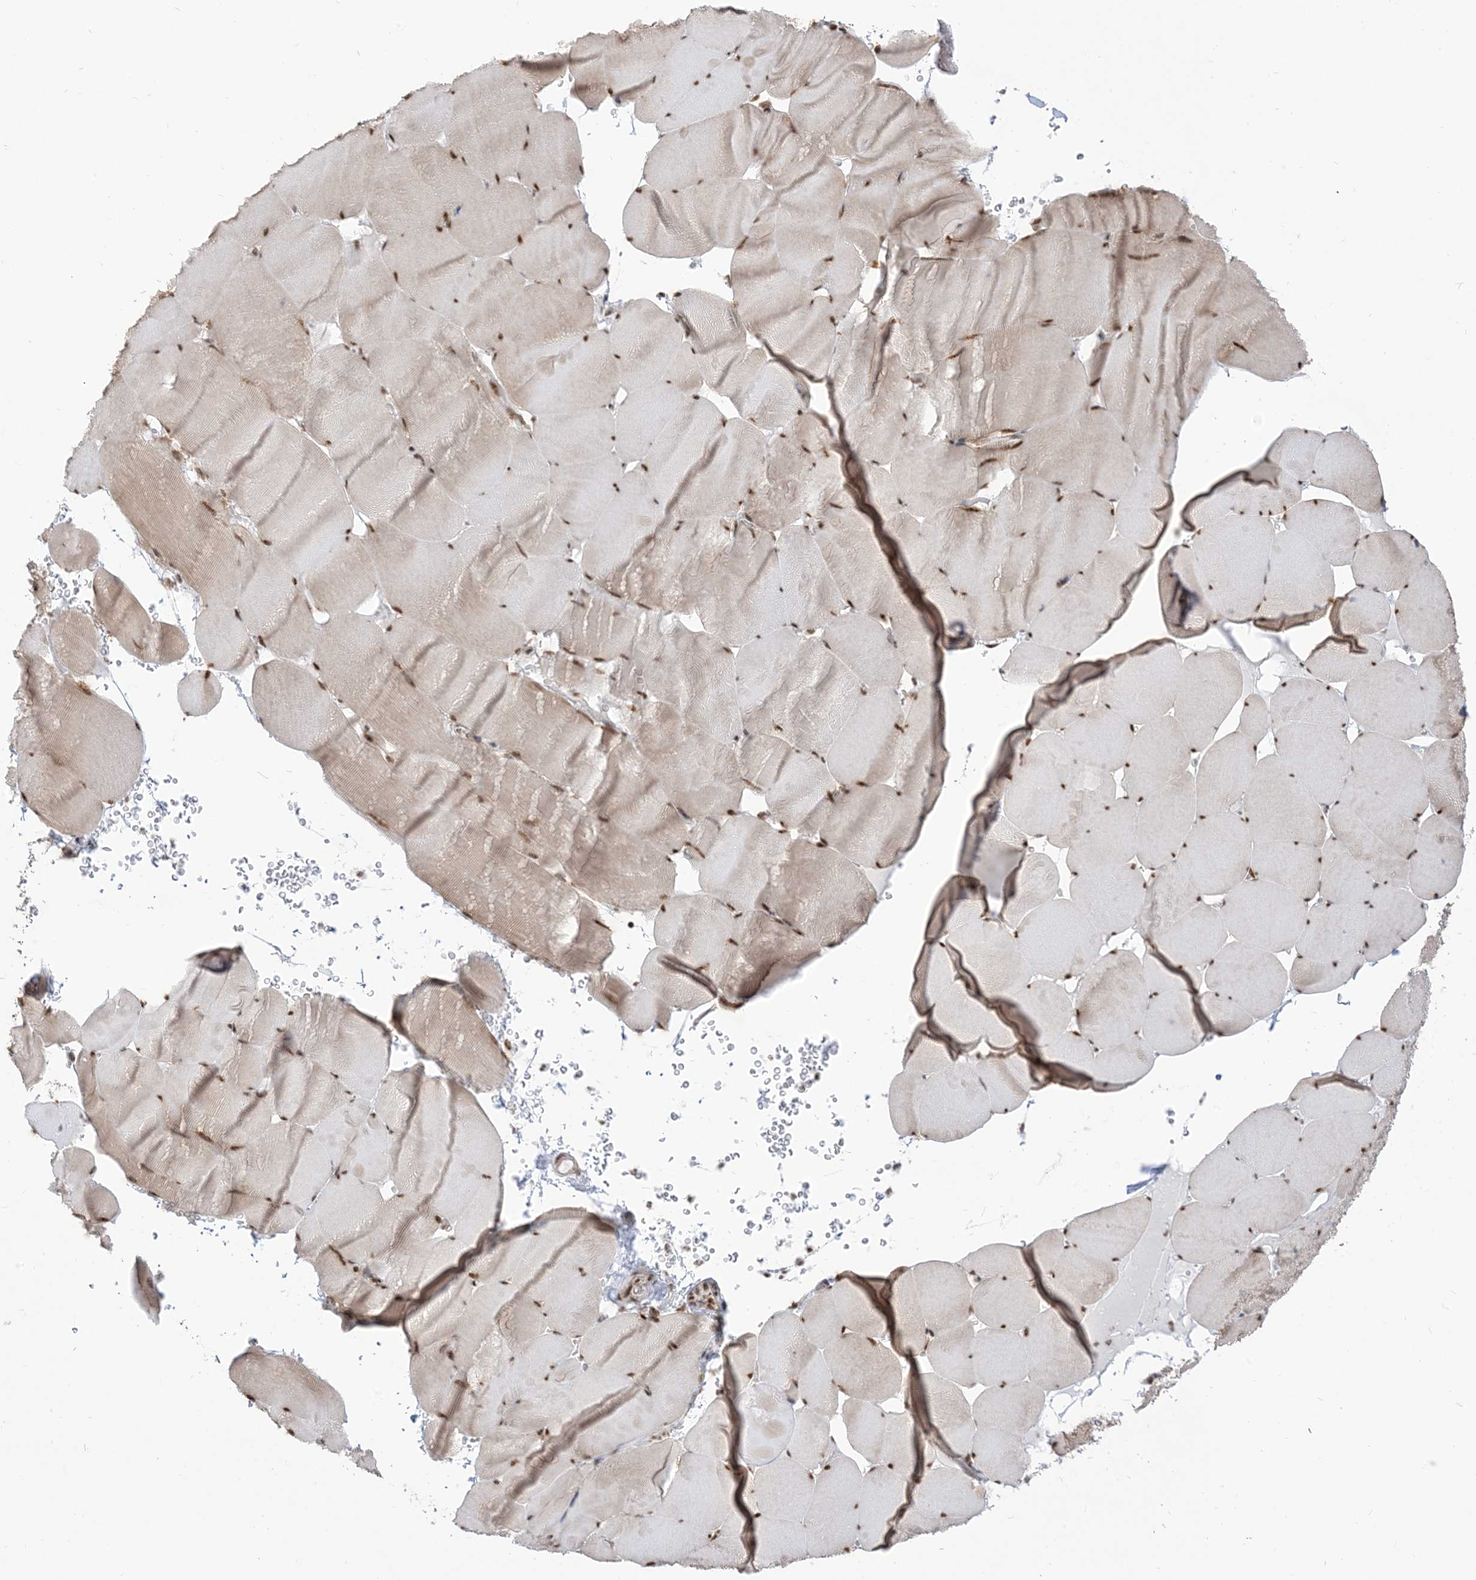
{"staining": {"intensity": "moderate", "quantity": ">75%", "location": "nuclear"}, "tissue": "skeletal muscle", "cell_type": "Myocytes", "image_type": "normal", "snomed": [{"axis": "morphology", "description": "Normal tissue, NOS"}, {"axis": "topography", "description": "Skeletal muscle"}], "caption": "Normal skeletal muscle displays moderate nuclear expression in about >75% of myocytes, visualized by immunohistochemistry.", "gene": "ARGLU1", "patient": {"sex": "male", "age": 62}}